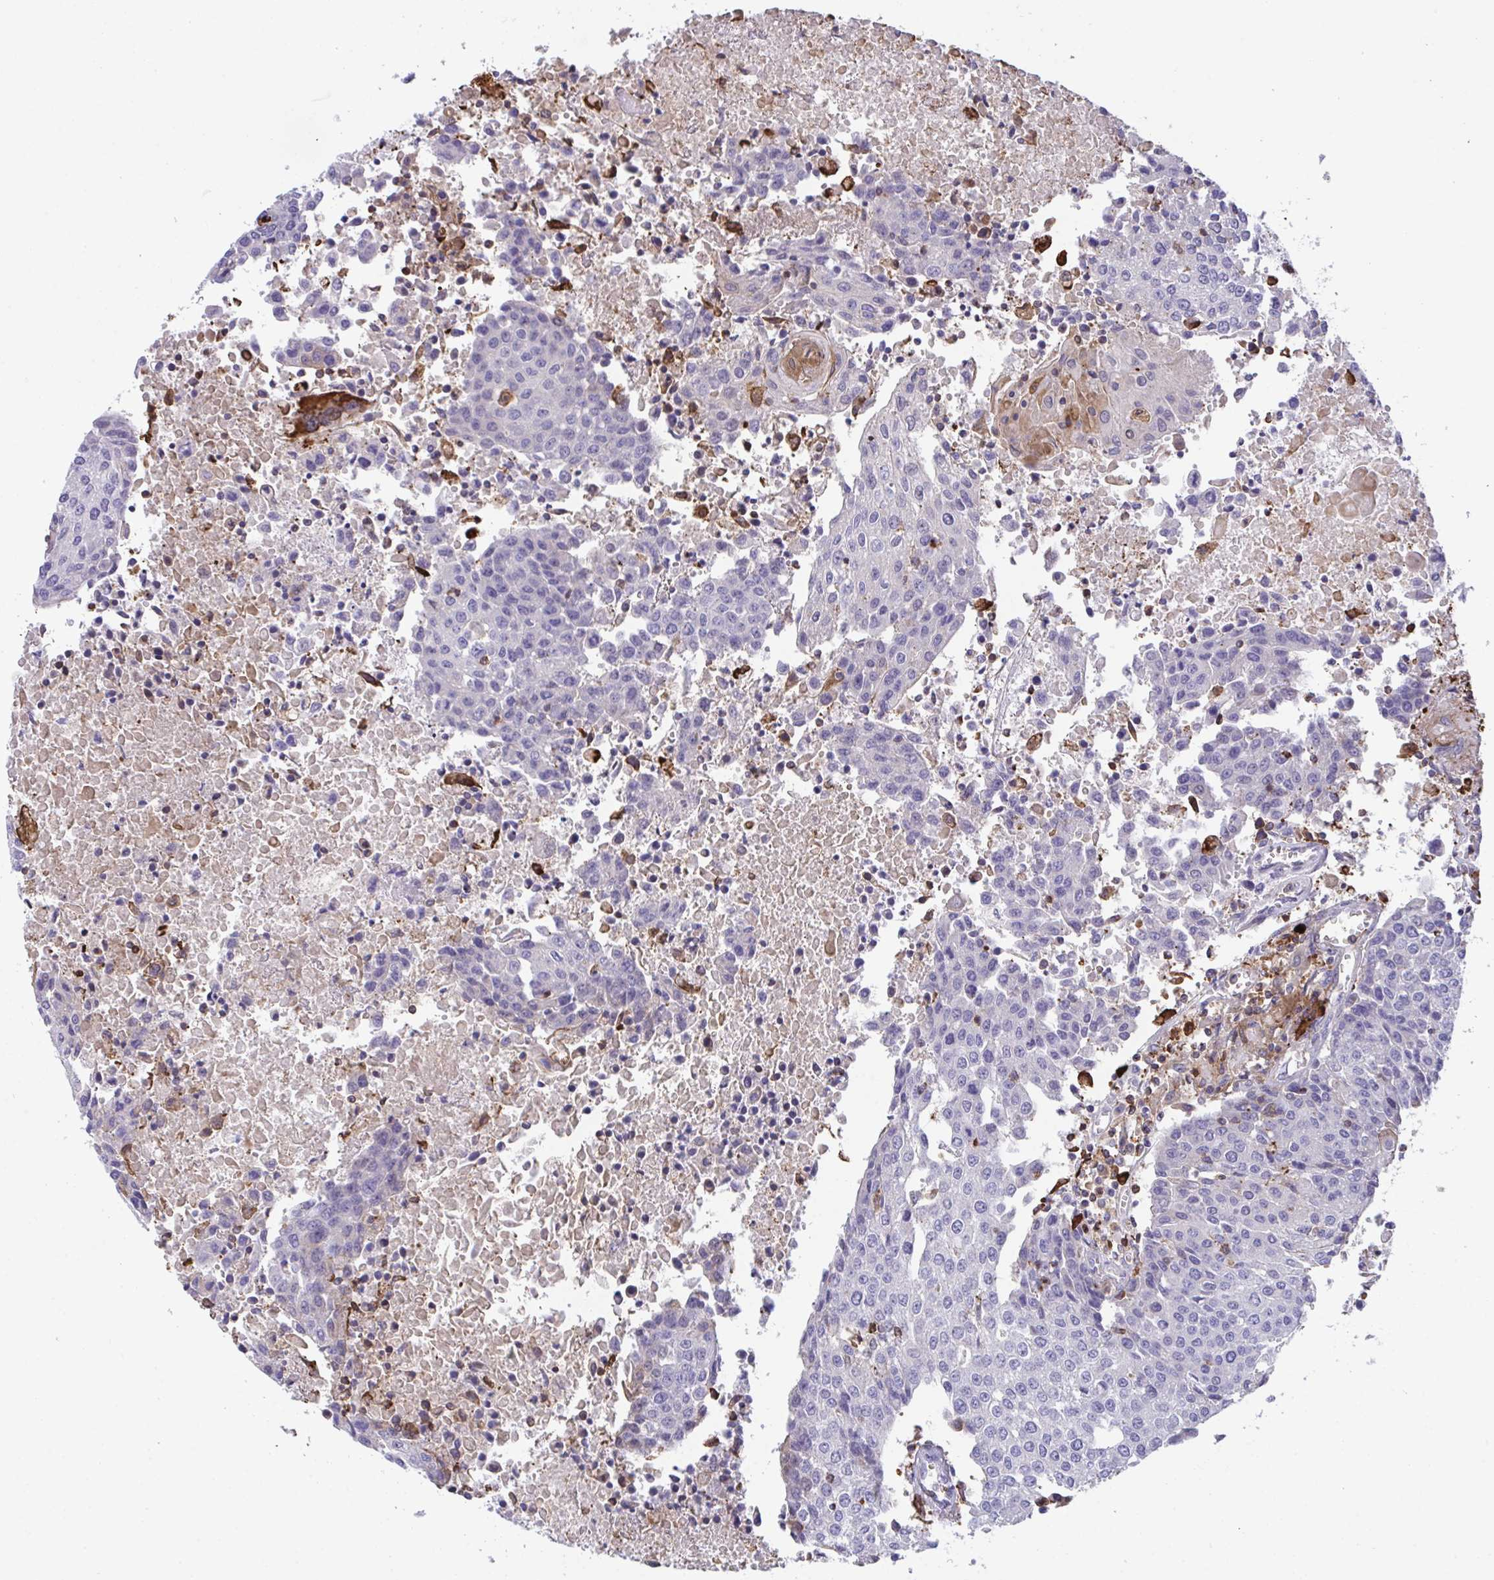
{"staining": {"intensity": "negative", "quantity": "none", "location": "none"}, "tissue": "urothelial cancer", "cell_type": "Tumor cells", "image_type": "cancer", "snomed": [{"axis": "morphology", "description": "Urothelial carcinoma, High grade"}, {"axis": "topography", "description": "Urinary bladder"}], "caption": "High power microscopy histopathology image of an immunohistochemistry image of urothelial cancer, revealing no significant staining in tumor cells.", "gene": "PPIH", "patient": {"sex": "female", "age": 85}}